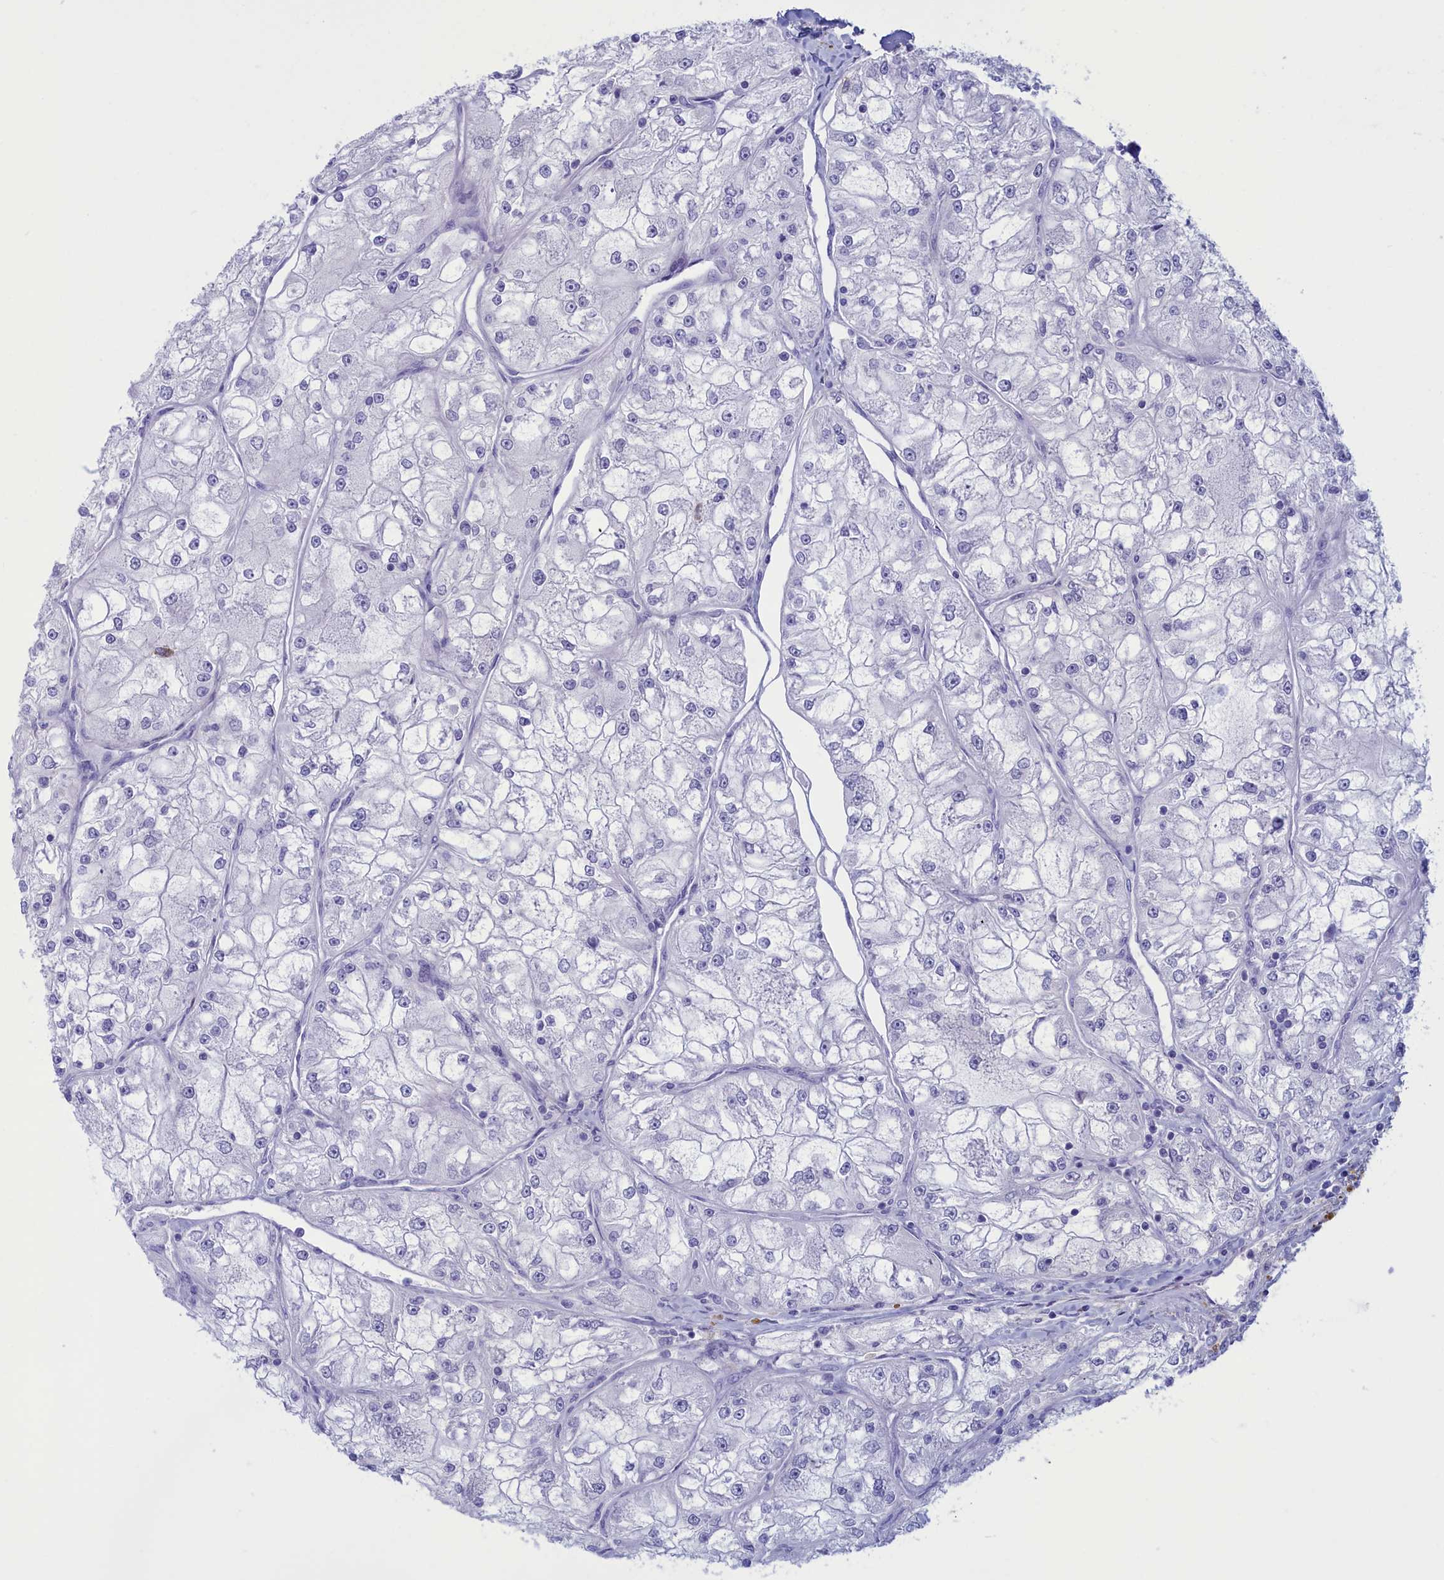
{"staining": {"intensity": "negative", "quantity": "none", "location": "none"}, "tissue": "renal cancer", "cell_type": "Tumor cells", "image_type": "cancer", "snomed": [{"axis": "morphology", "description": "Adenocarcinoma, NOS"}, {"axis": "topography", "description": "Kidney"}], "caption": "Immunohistochemistry image of neoplastic tissue: renal cancer (adenocarcinoma) stained with DAB (3,3'-diaminobenzidine) demonstrates no significant protein staining in tumor cells.", "gene": "GAPDHS", "patient": {"sex": "female", "age": 72}}